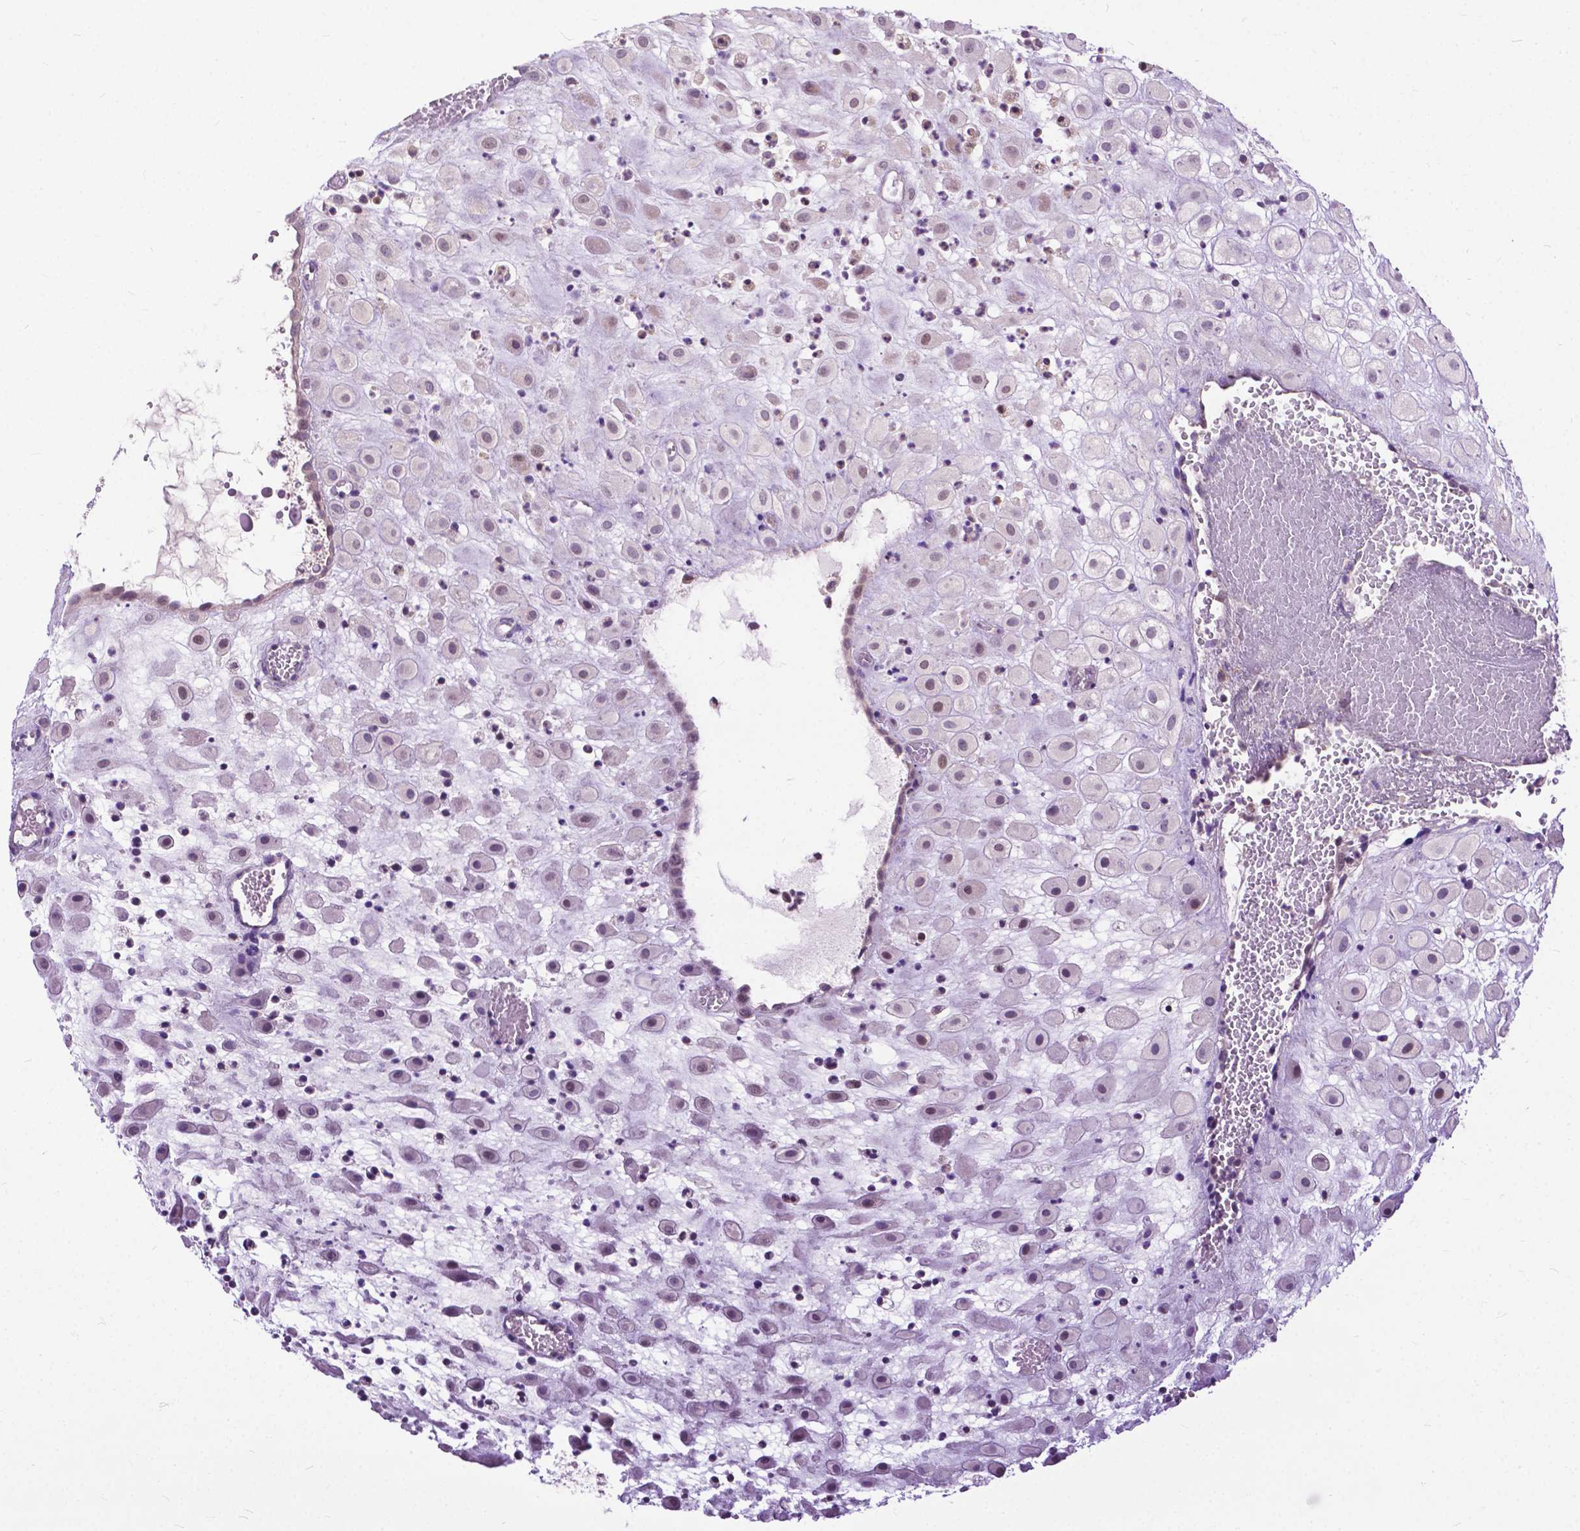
{"staining": {"intensity": "weak", "quantity": "25%-75%", "location": "nuclear"}, "tissue": "placenta", "cell_type": "Decidual cells", "image_type": "normal", "snomed": [{"axis": "morphology", "description": "Normal tissue, NOS"}, {"axis": "topography", "description": "Placenta"}], "caption": "DAB immunohistochemical staining of benign human placenta reveals weak nuclear protein positivity in approximately 25%-75% of decidual cells.", "gene": "TTC9B", "patient": {"sex": "female", "age": 24}}